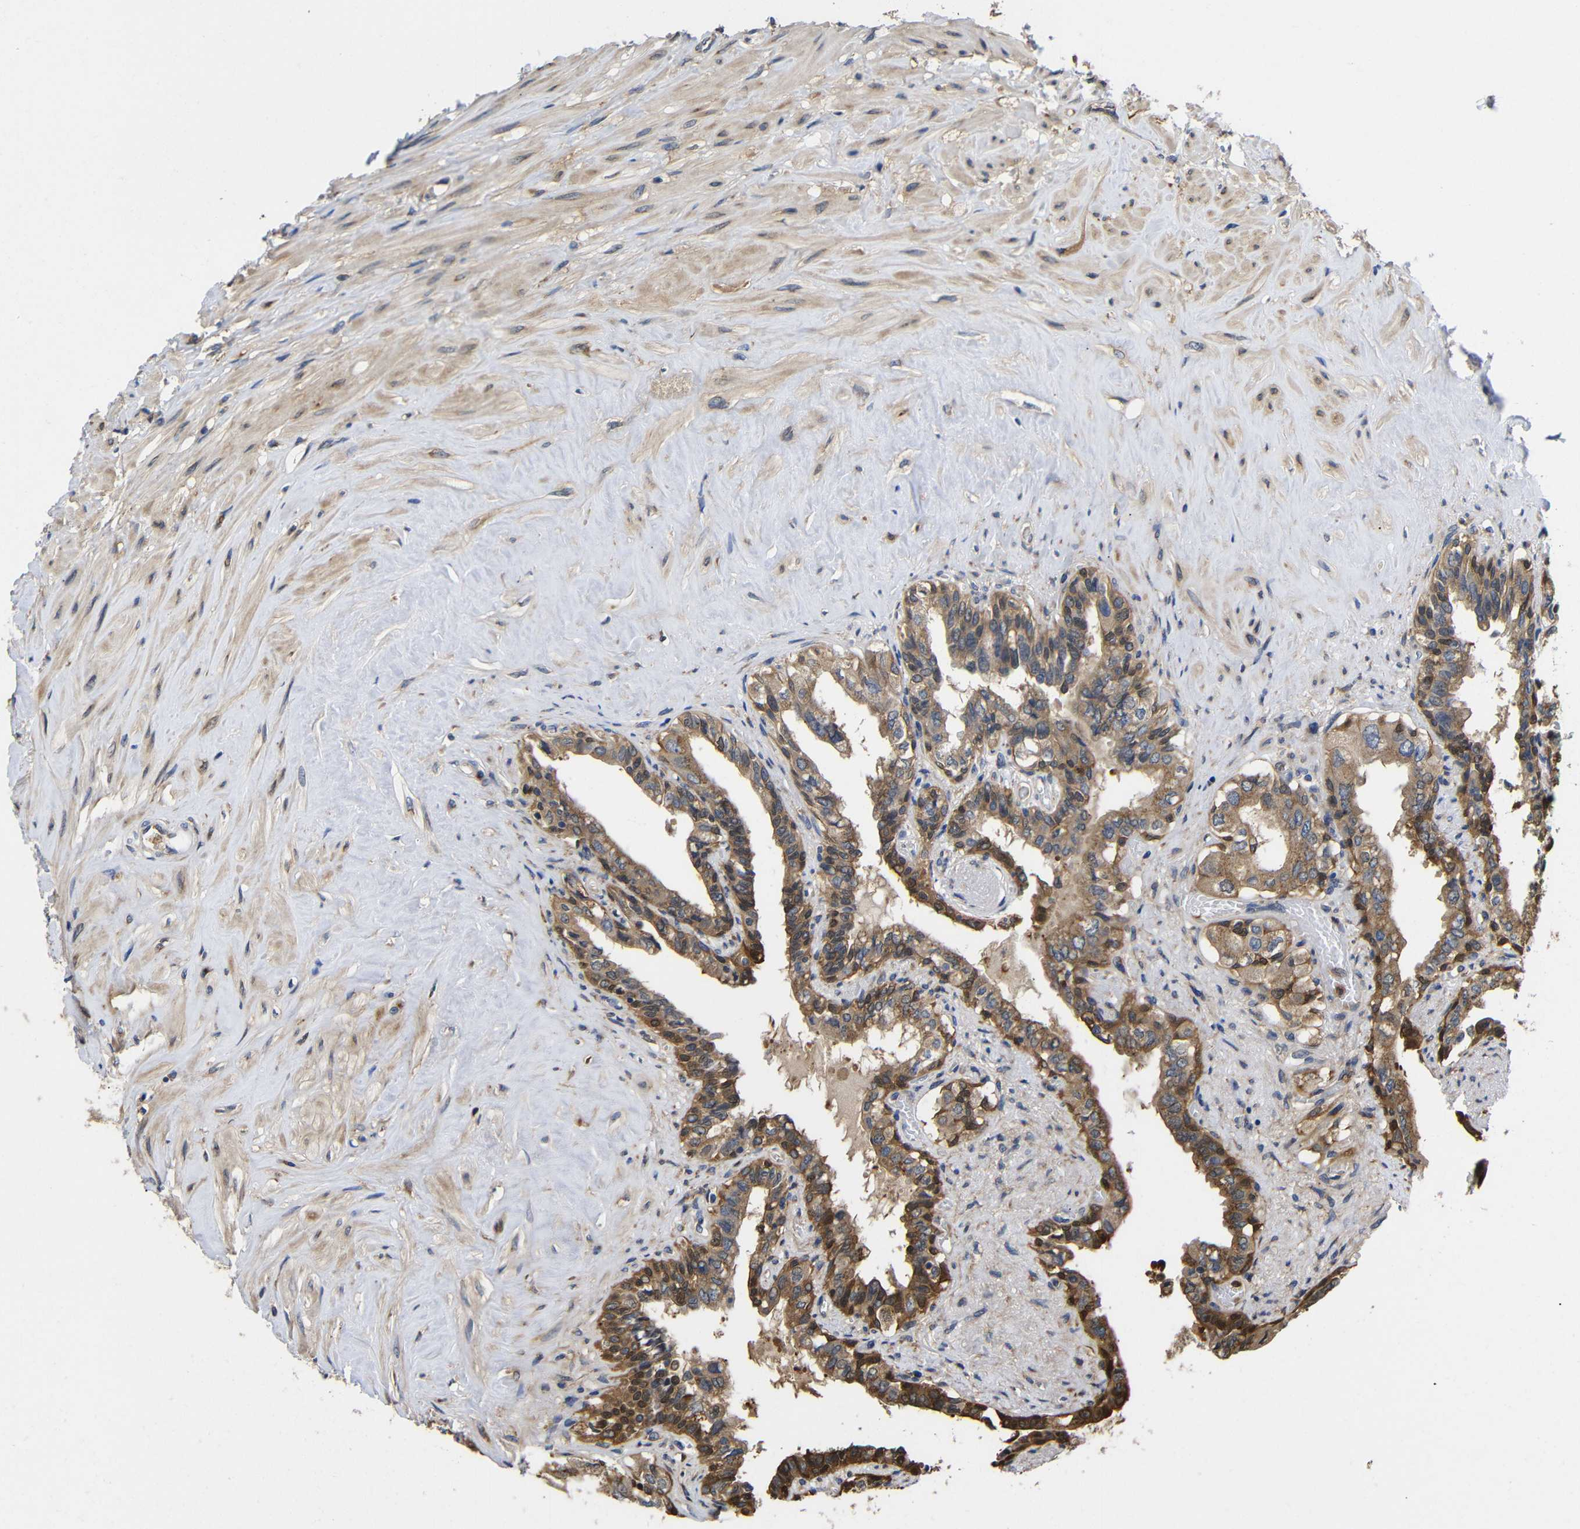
{"staining": {"intensity": "moderate", "quantity": ">75%", "location": "cytoplasmic/membranous"}, "tissue": "seminal vesicle", "cell_type": "Glandular cells", "image_type": "normal", "snomed": [{"axis": "morphology", "description": "Normal tissue, NOS"}, {"axis": "topography", "description": "Seminal veicle"}], "caption": "Immunohistochemistry (IHC) of benign human seminal vesicle exhibits medium levels of moderate cytoplasmic/membranous expression in approximately >75% of glandular cells. Nuclei are stained in blue.", "gene": "LRRCC1", "patient": {"sex": "male", "age": 63}}